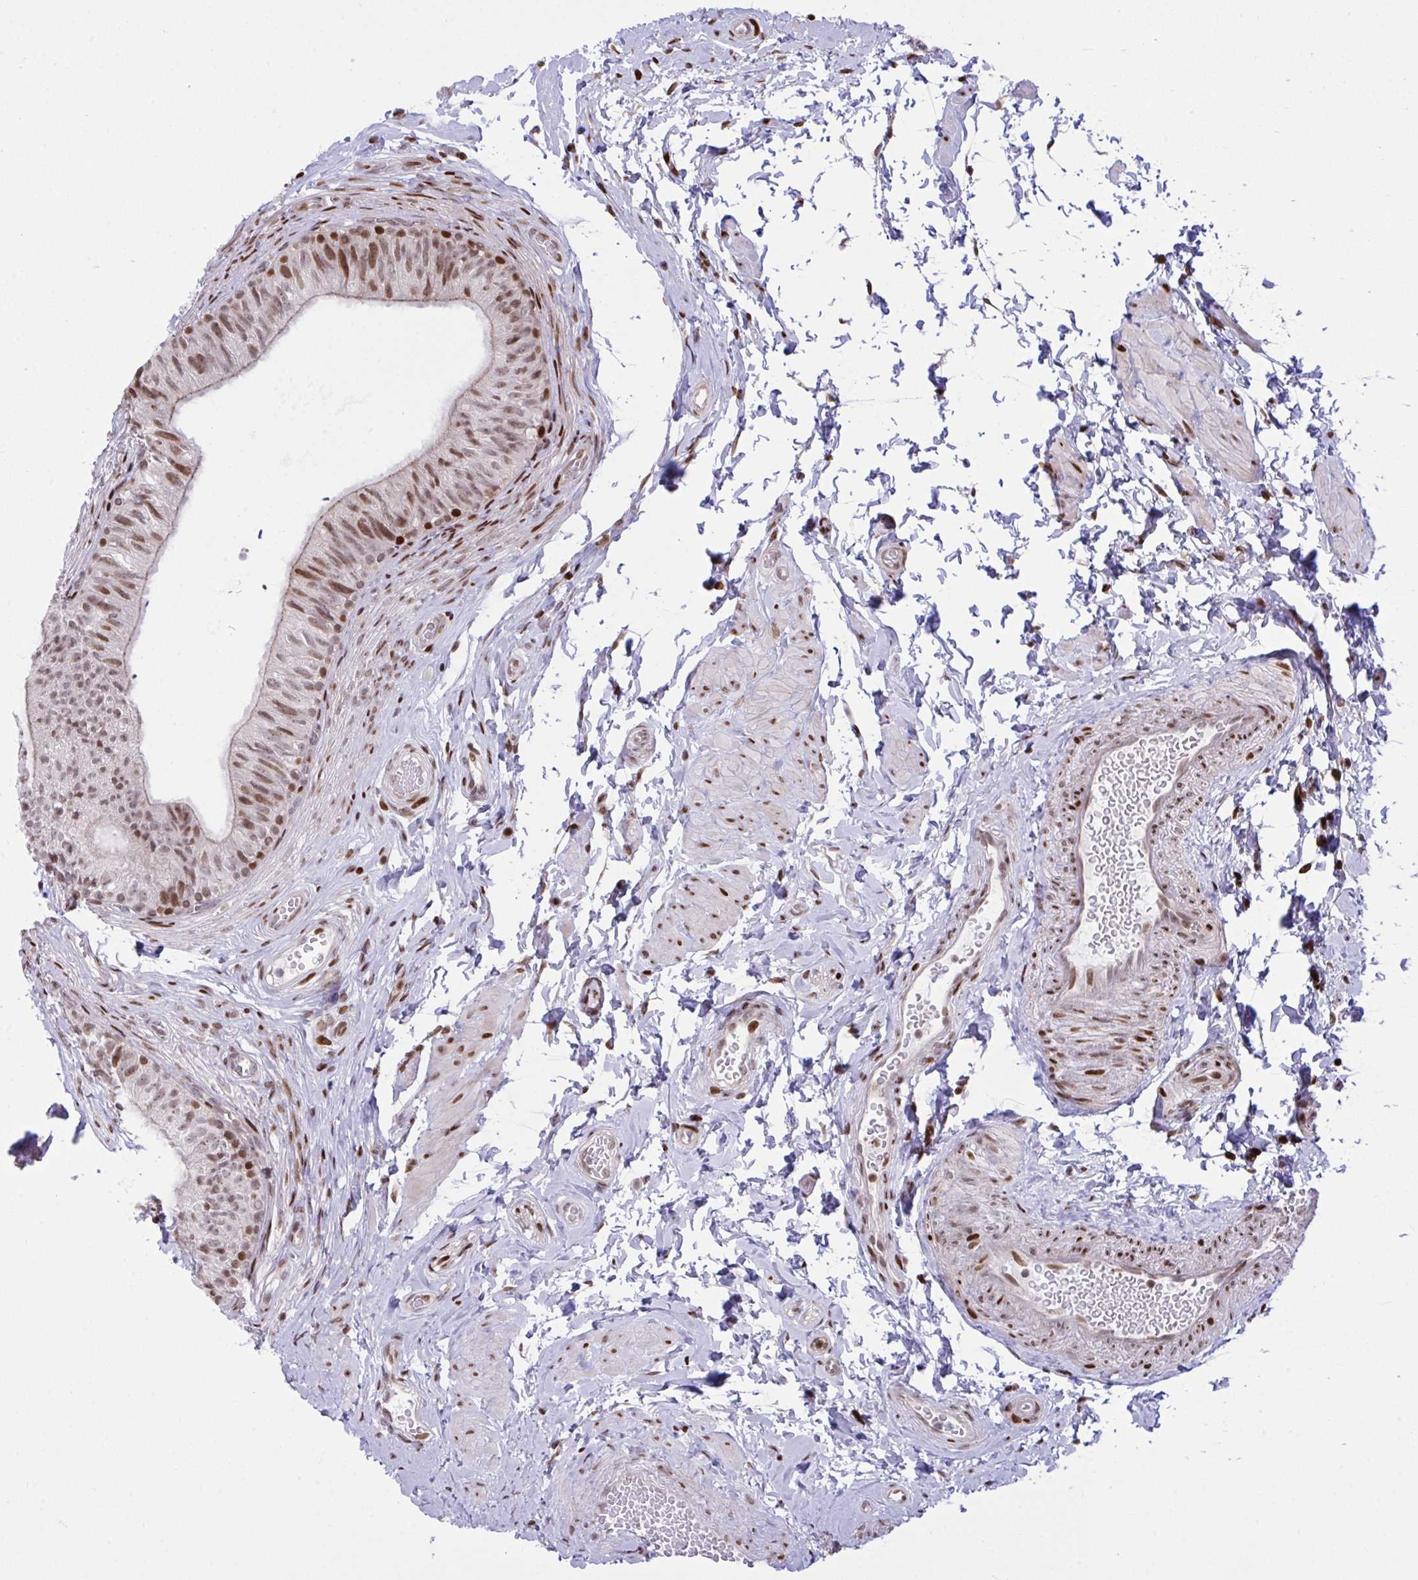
{"staining": {"intensity": "moderate", "quantity": ">75%", "location": "nuclear"}, "tissue": "epididymis", "cell_type": "Glandular cells", "image_type": "normal", "snomed": [{"axis": "morphology", "description": "Normal tissue, NOS"}, {"axis": "topography", "description": "Epididymis, spermatic cord, NOS"}, {"axis": "topography", "description": "Epididymis"}, {"axis": "topography", "description": "Peripheral nerve tissue"}], "caption": "DAB (3,3'-diaminobenzidine) immunohistochemical staining of benign human epididymis shows moderate nuclear protein positivity in about >75% of glandular cells.", "gene": "RAPGEF5", "patient": {"sex": "male", "age": 29}}